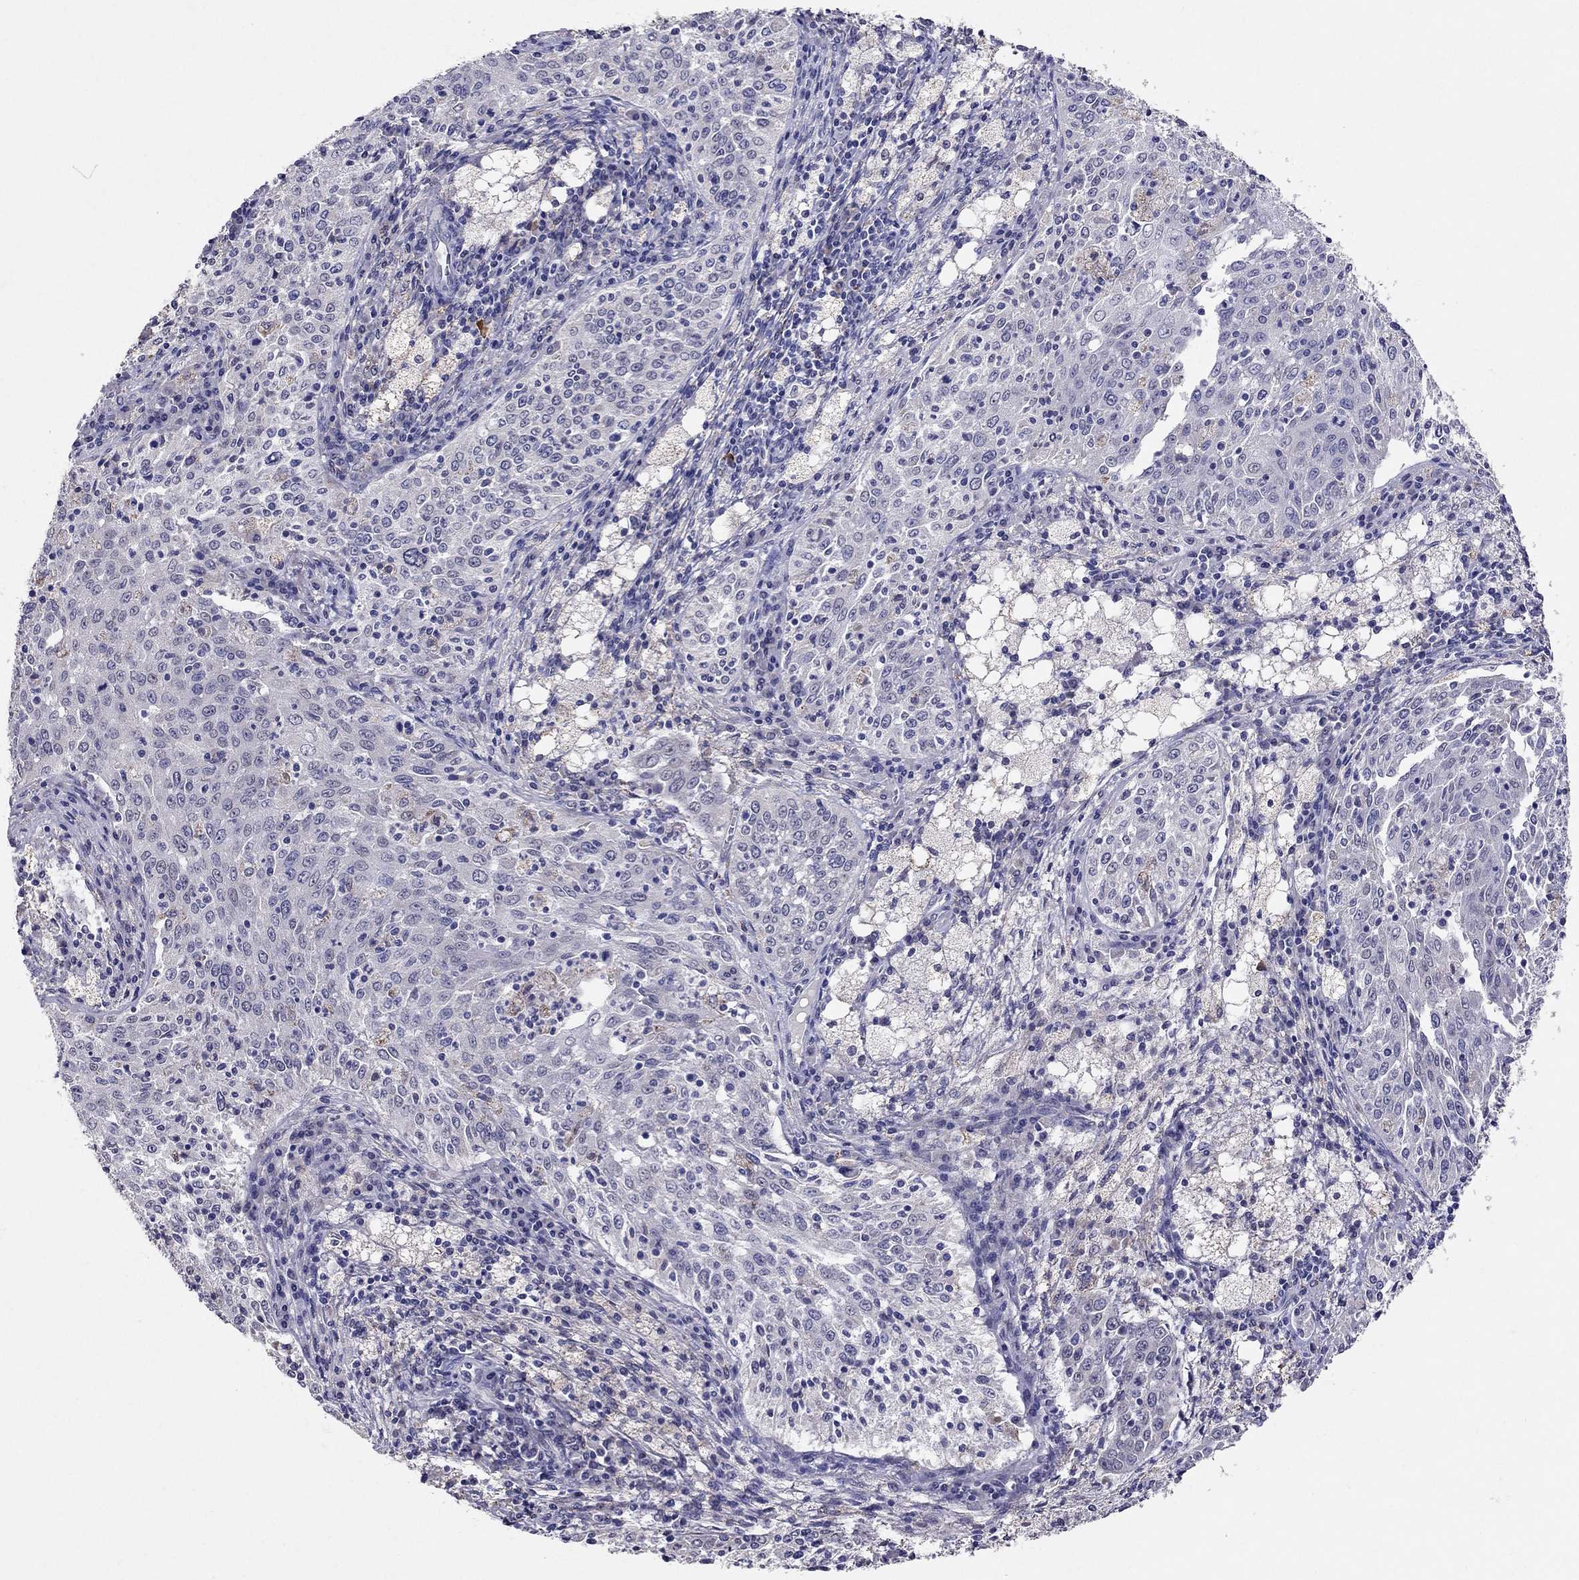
{"staining": {"intensity": "negative", "quantity": "none", "location": "none"}, "tissue": "cervical cancer", "cell_type": "Tumor cells", "image_type": "cancer", "snomed": [{"axis": "morphology", "description": "Squamous cell carcinoma, NOS"}, {"axis": "topography", "description": "Cervix"}], "caption": "An image of human squamous cell carcinoma (cervical) is negative for staining in tumor cells.", "gene": "MYO3B", "patient": {"sex": "female", "age": 41}}